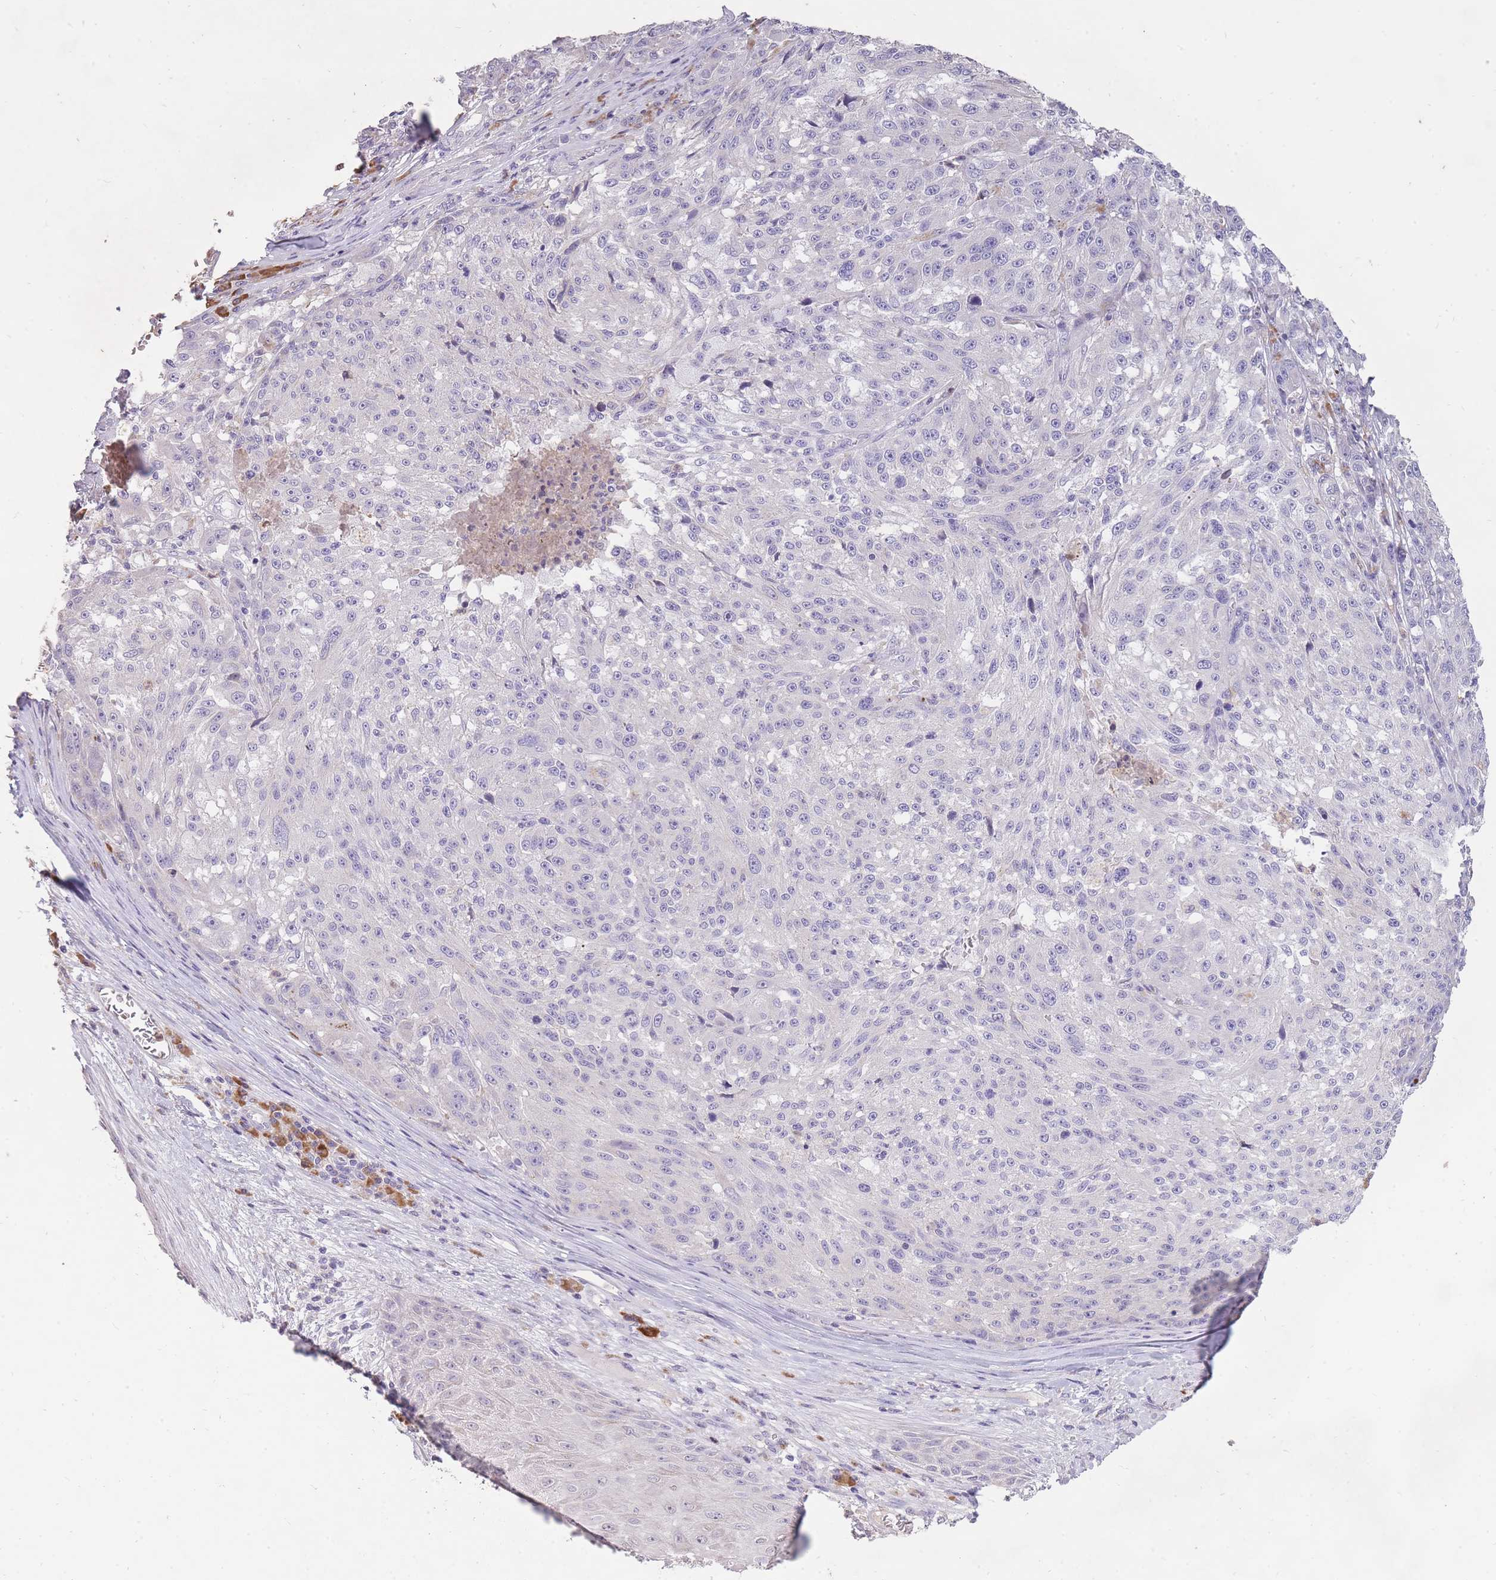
{"staining": {"intensity": "negative", "quantity": "none", "location": "none"}, "tissue": "melanoma", "cell_type": "Tumor cells", "image_type": "cancer", "snomed": [{"axis": "morphology", "description": "Malignant melanoma, NOS"}, {"axis": "topography", "description": "Skin"}], "caption": "An image of human melanoma is negative for staining in tumor cells.", "gene": "FRG2C", "patient": {"sex": "male", "age": 53}}